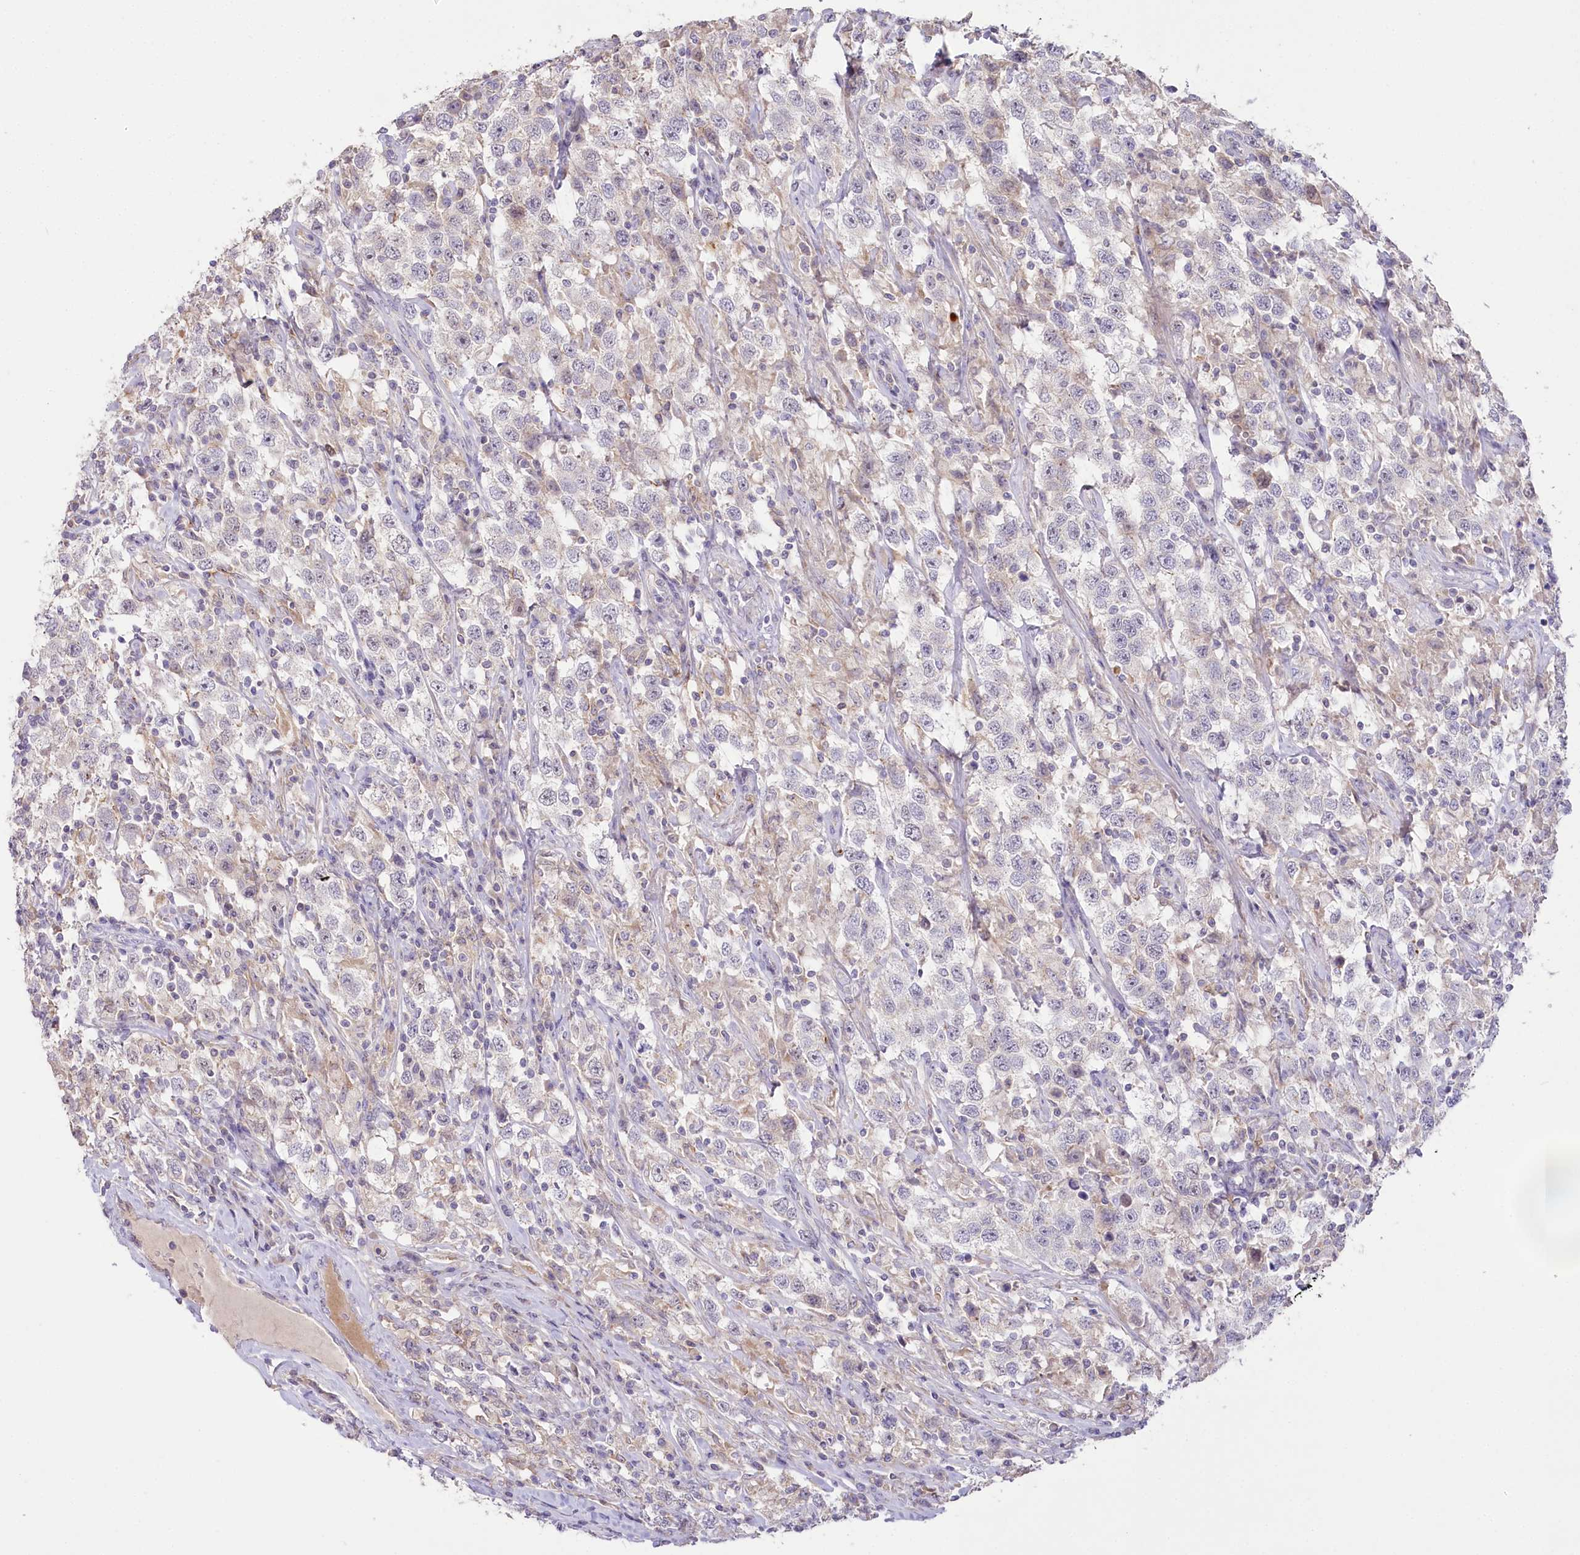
{"staining": {"intensity": "negative", "quantity": "none", "location": "none"}, "tissue": "testis cancer", "cell_type": "Tumor cells", "image_type": "cancer", "snomed": [{"axis": "morphology", "description": "Seminoma, NOS"}, {"axis": "topography", "description": "Testis"}], "caption": "The photomicrograph reveals no staining of tumor cells in seminoma (testis).", "gene": "SLC6A11", "patient": {"sex": "male", "age": 41}}